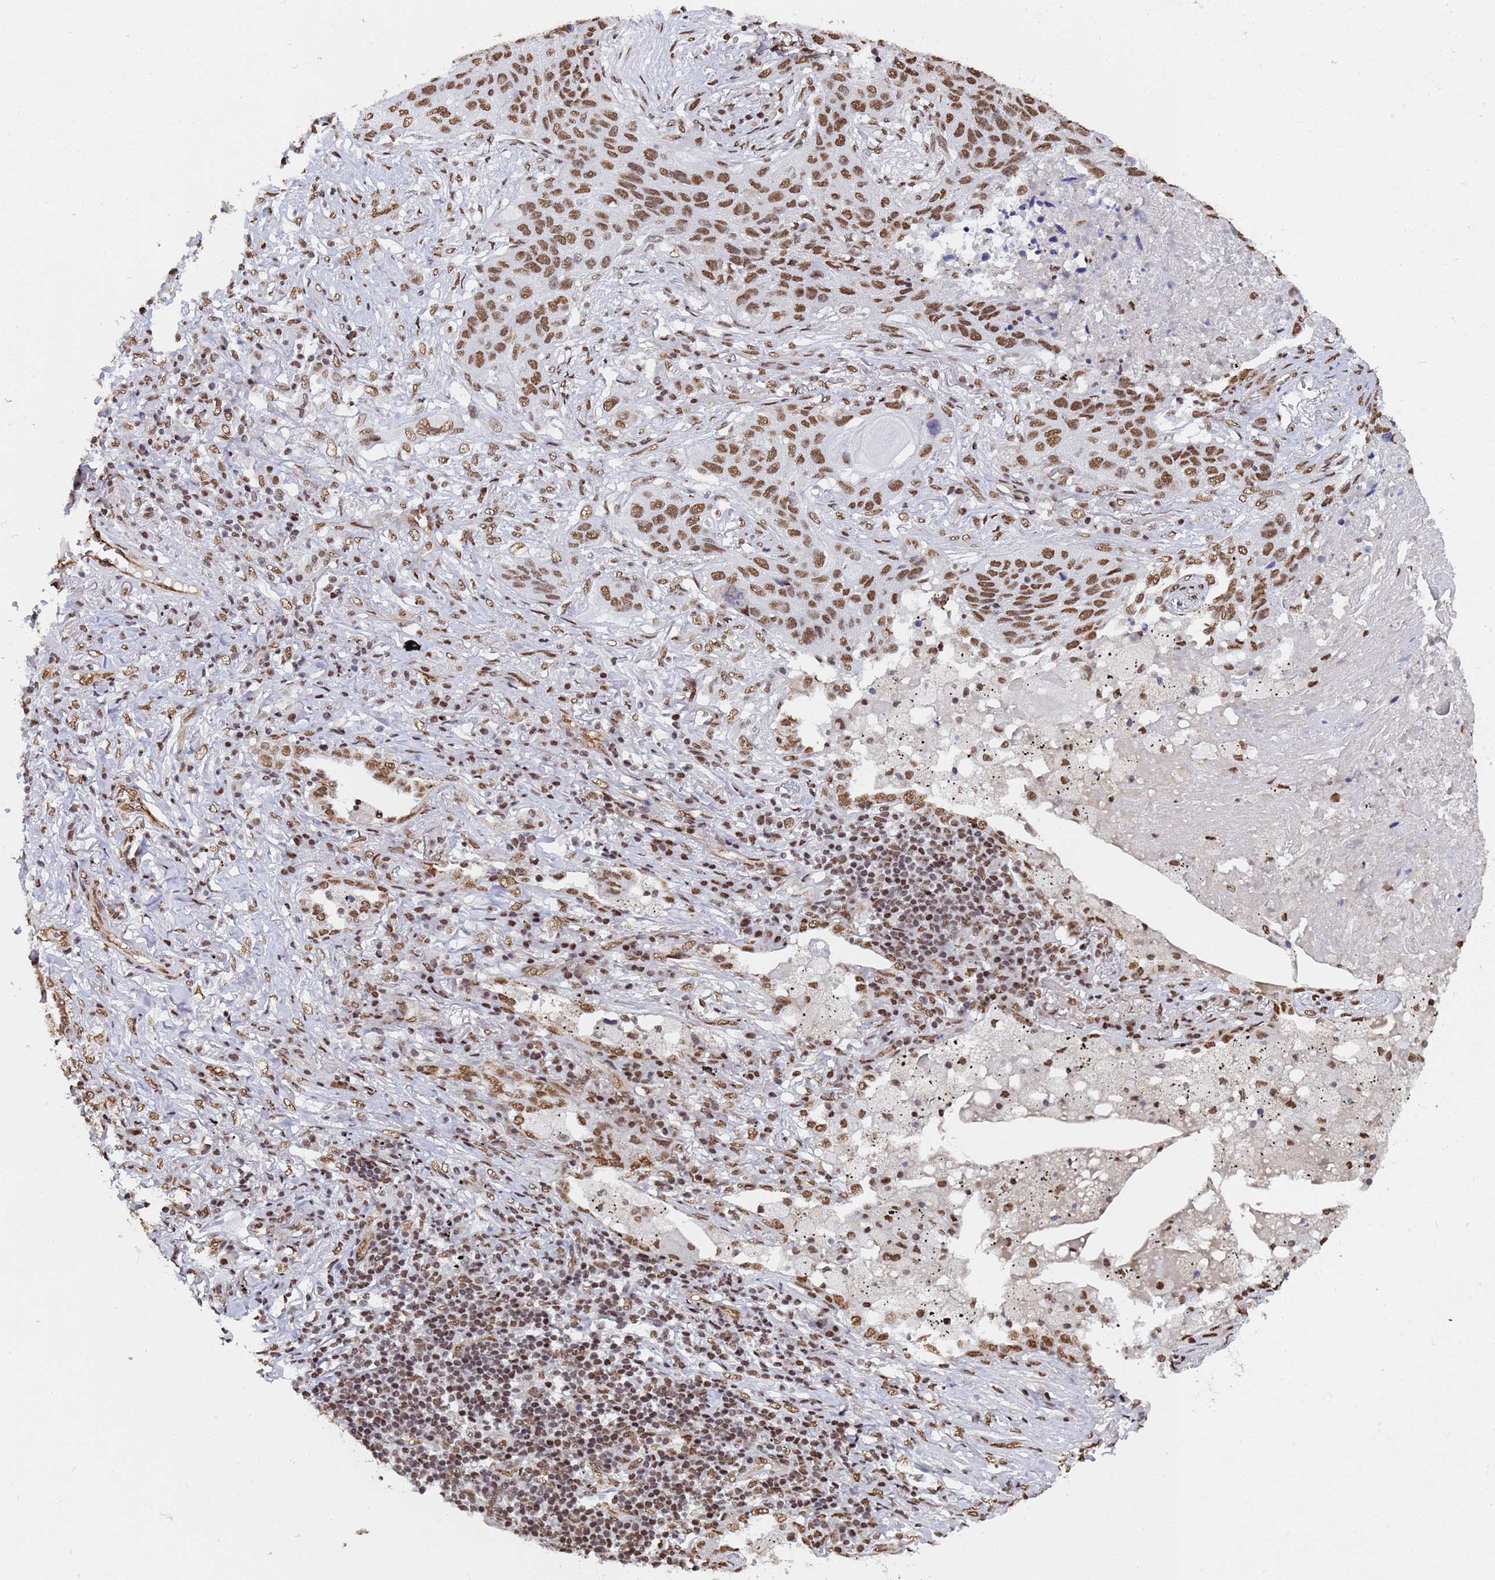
{"staining": {"intensity": "moderate", "quantity": ">75%", "location": "nuclear"}, "tissue": "lung cancer", "cell_type": "Tumor cells", "image_type": "cancer", "snomed": [{"axis": "morphology", "description": "Squamous cell carcinoma, NOS"}, {"axis": "topography", "description": "Lung"}], "caption": "This is an image of IHC staining of lung squamous cell carcinoma, which shows moderate positivity in the nuclear of tumor cells.", "gene": "RAVER2", "patient": {"sex": "female", "age": 63}}